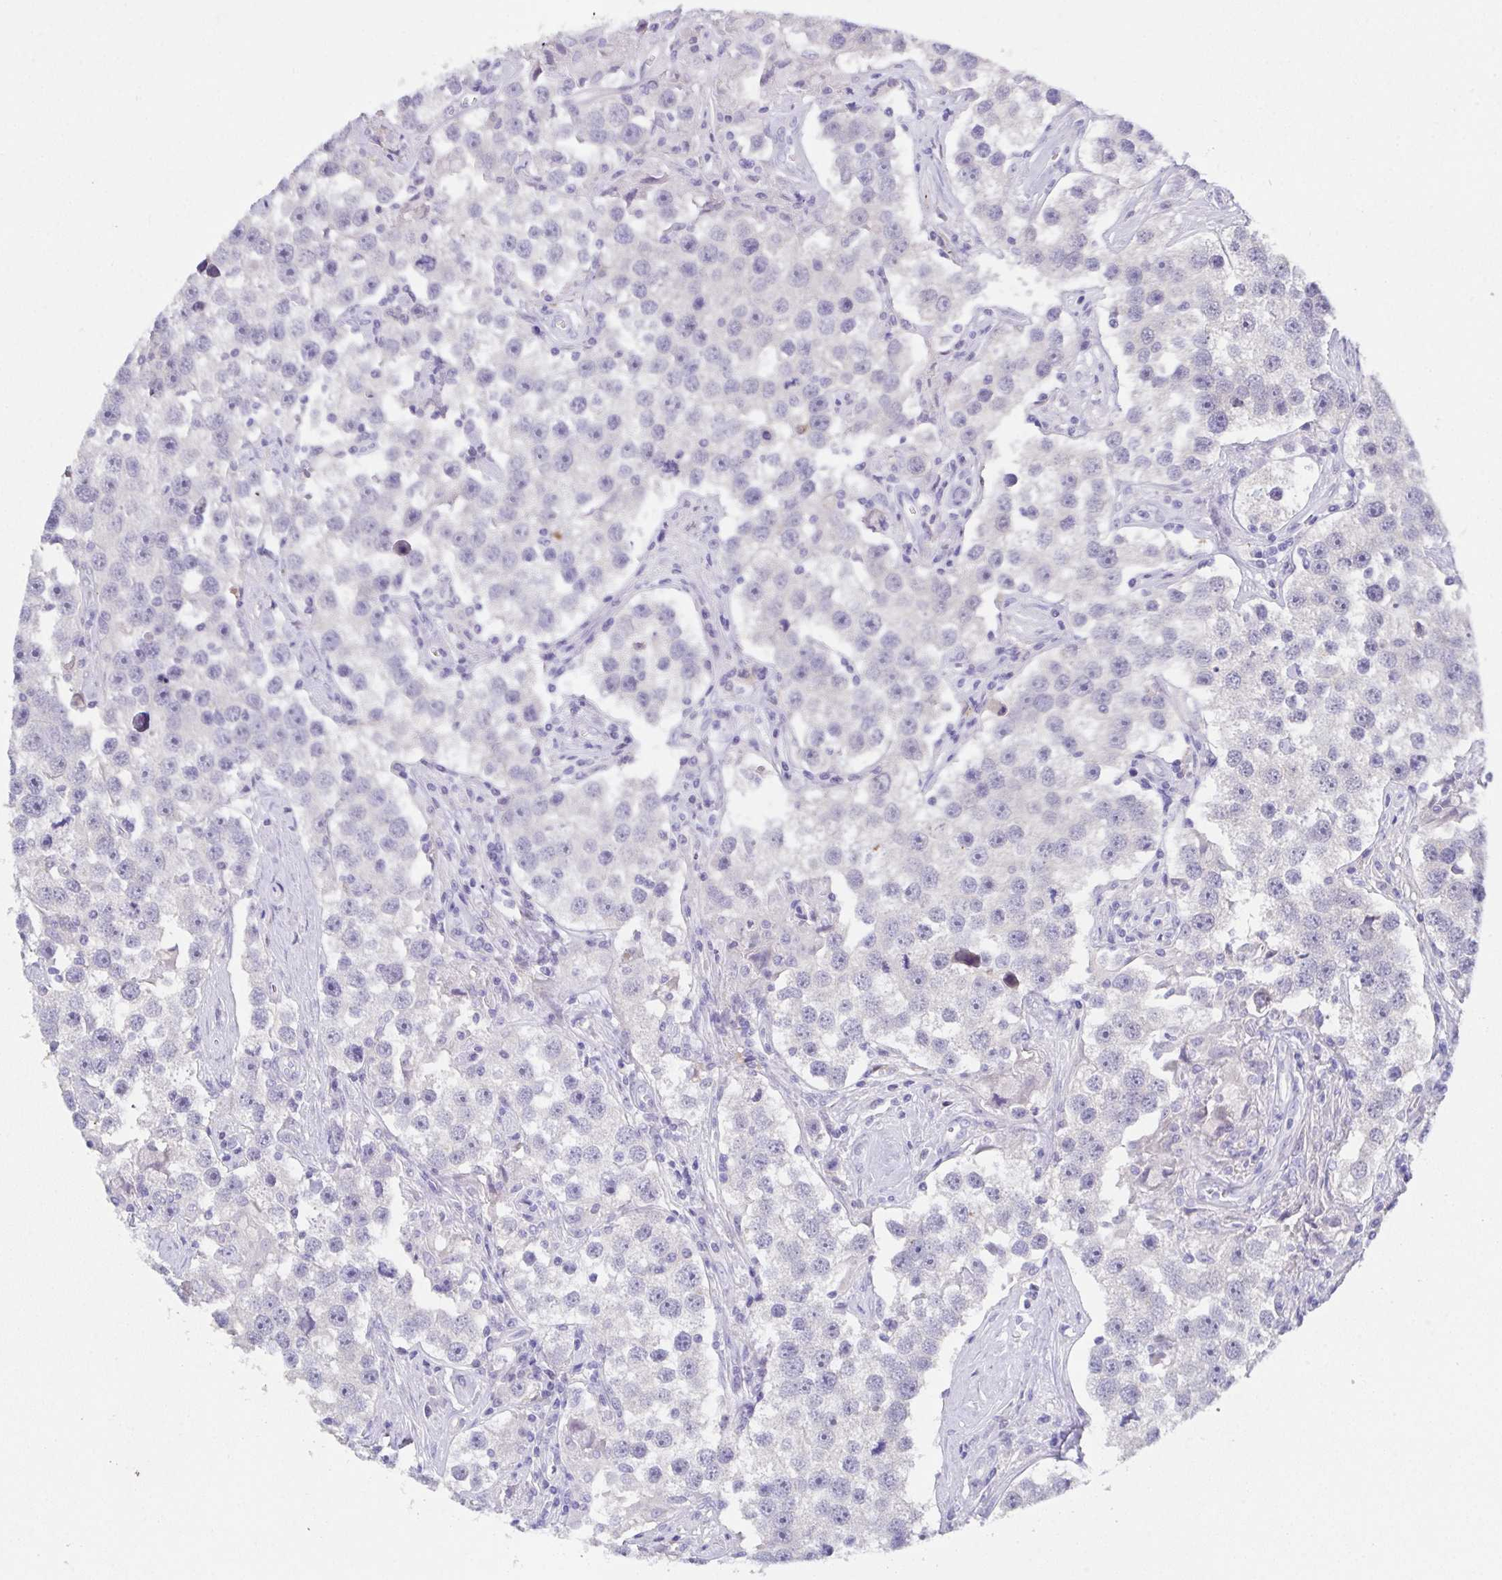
{"staining": {"intensity": "negative", "quantity": "none", "location": "none"}, "tissue": "testis cancer", "cell_type": "Tumor cells", "image_type": "cancer", "snomed": [{"axis": "morphology", "description": "Seminoma, NOS"}, {"axis": "topography", "description": "Testis"}], "caption": "High power microscopy histopathology image of an immunohistochemistry (IHC) micrograph of testis seminoma, revealing no significant positivity in tumor cells.", "gene": "SSC4D", "patient": {"sex": "male", "age": 49}}